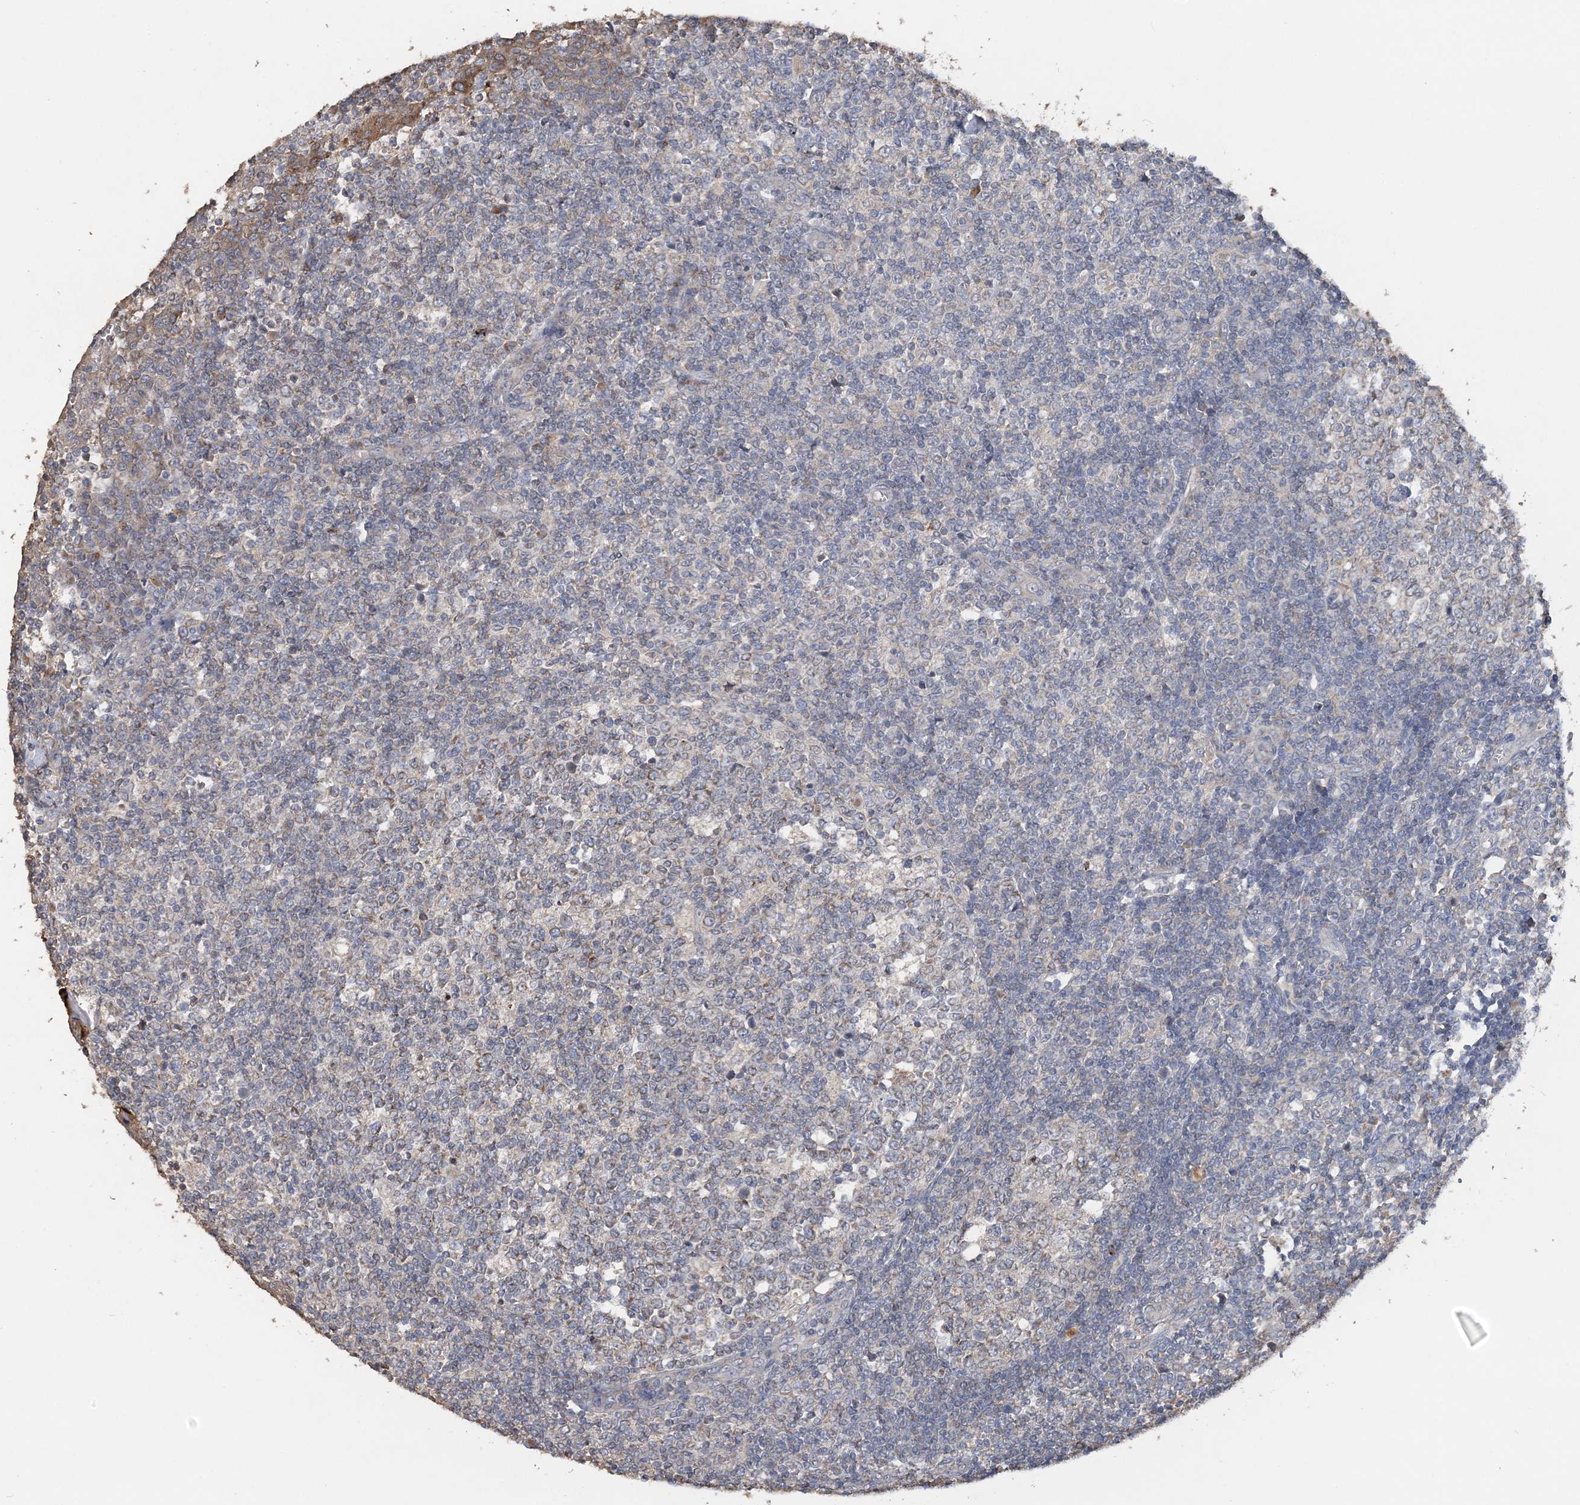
{"staining": {"intensity": "weak", "quantity": "<25%", "location": "cytoplasmic/membranous"}, "tissue": "tonsil", "cell_type": "Germinal center cells", "image_type": "normal", "snomed": [{"axis": "morphology", "description": "Normal tissue, NOS"}, {"axis": "topography", "description": "Tonsil"}], "caption": "Immunohistochemistry (IHC) of unremarkable tonsil demonstrates no staining in germinal center cells.", "gene": "RAB14", "patient": {"sex": "female", "age": 19}}